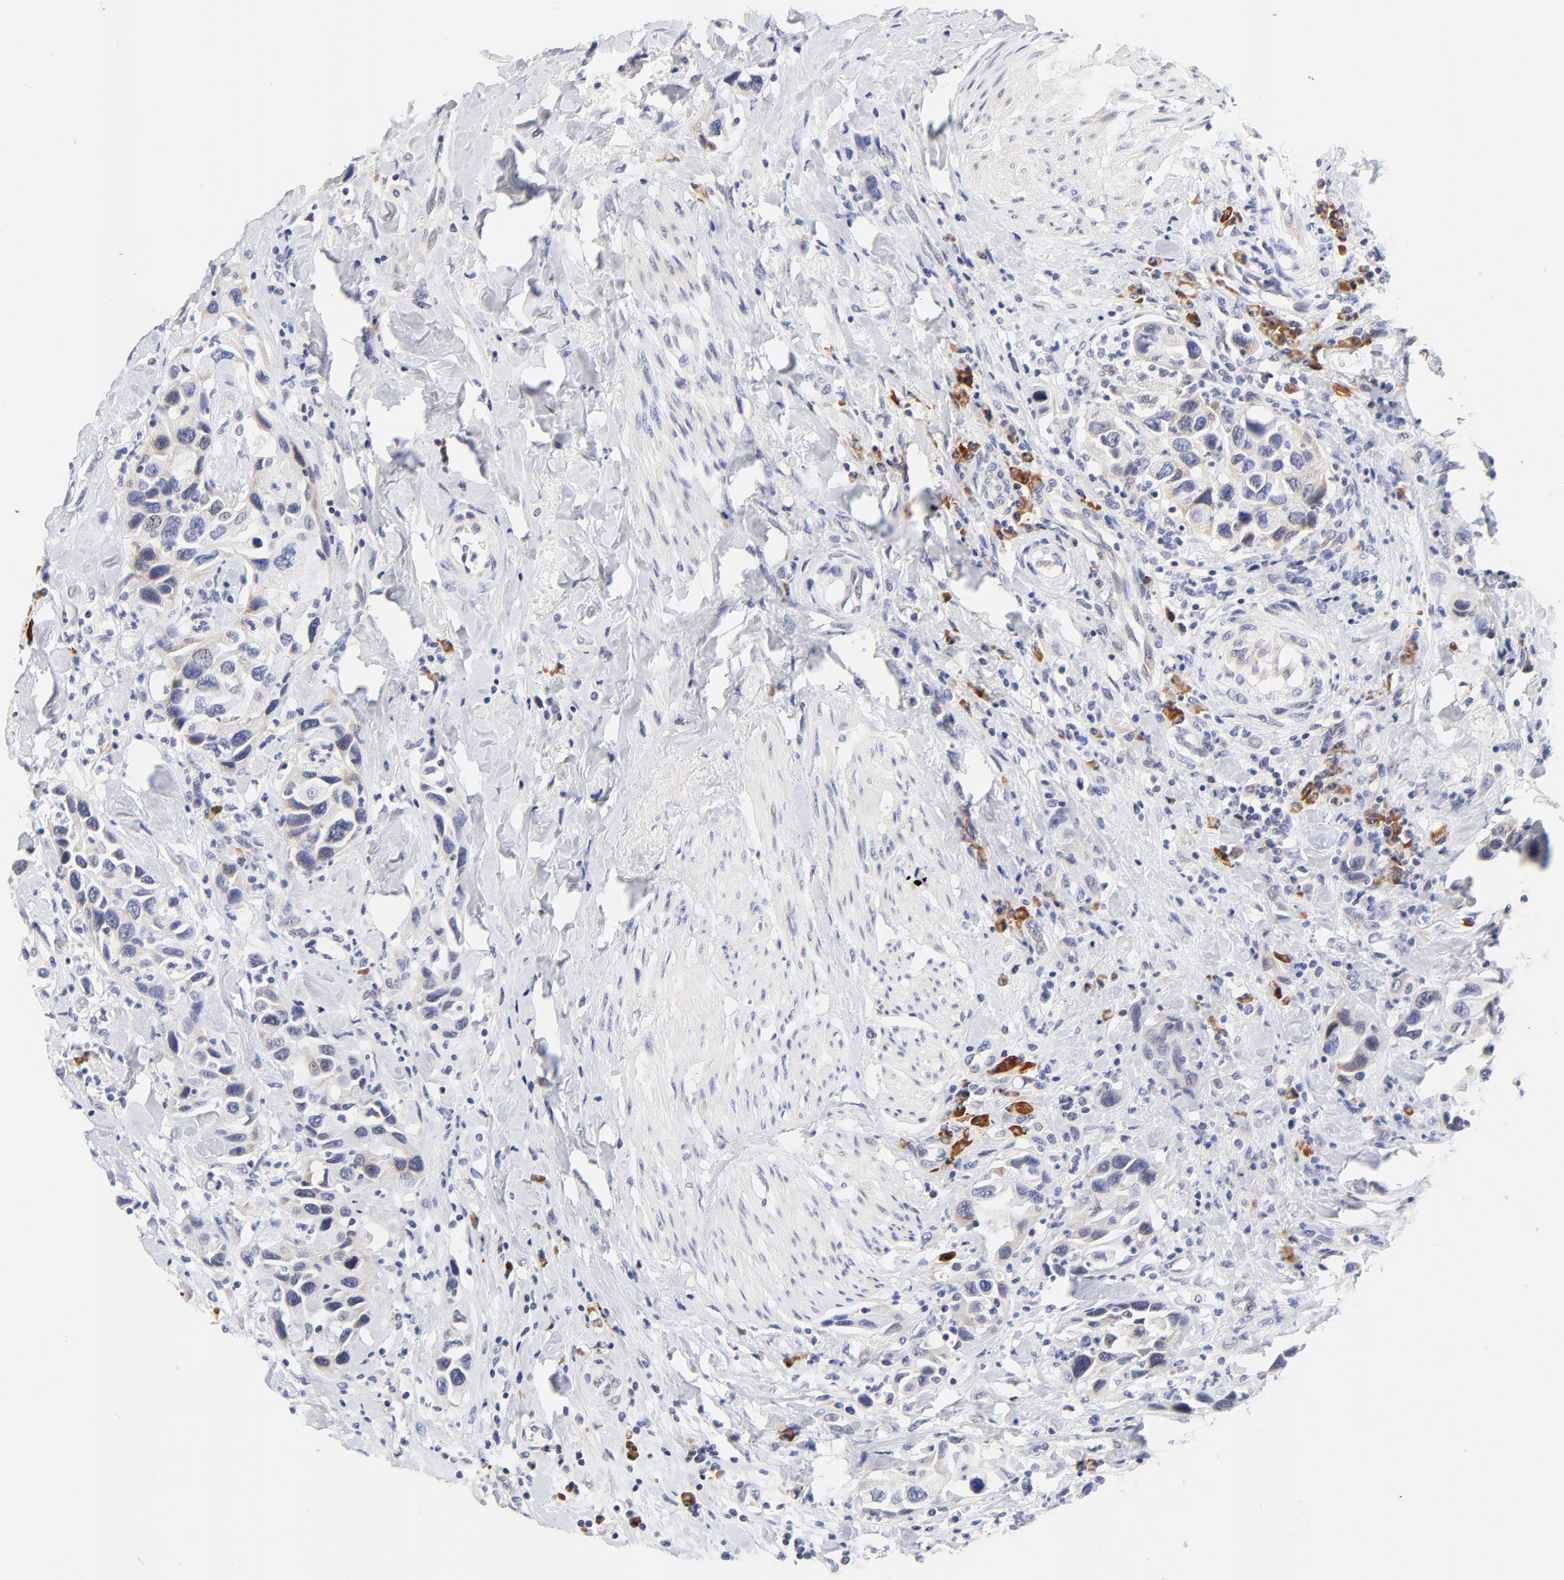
{"staining": {"intensity": "negative", "quantity": "none", "location": "none"}, "tissue": "urothelial cancer", "cell_type": "Tumor cells", "image_type": "cancer", "snomed": [{"axis": "morphology", "description": "Urothelial carcinoma, High grade"}, {"axis": "topography", "description": "Urinary bladder"}], "caption": "Image shows no significant protein positivity in tumor cells of high-grade urothelial carcinoma. (Stains: DAB immunohistochemistry with hematoxylin counter stain, Microscopy: brightfield microscopy at high magnification).", "gene": "AFF2", "patient": {"sex": "male", "age": 66}}